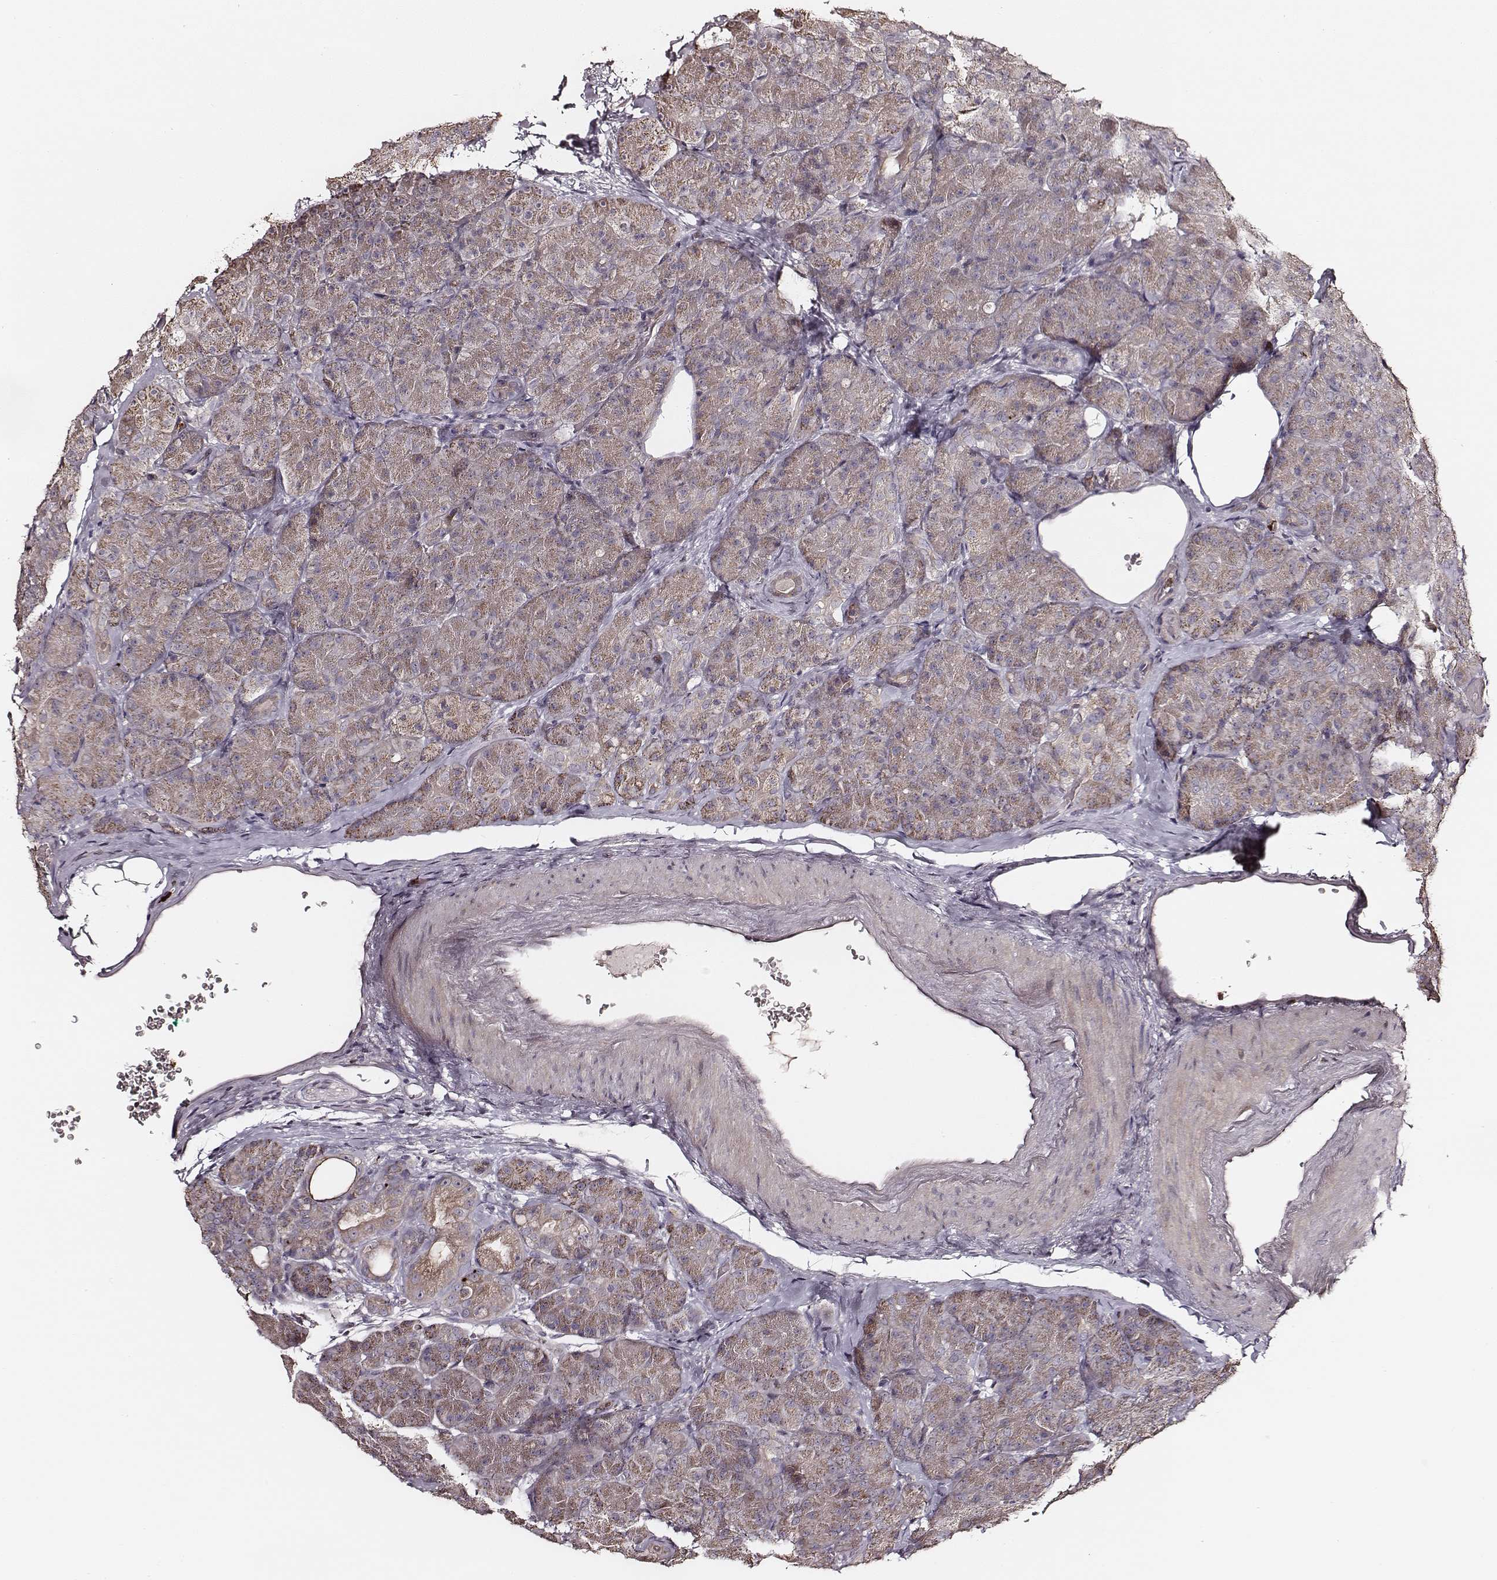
{"staining": {"intensity": "weak", "quantity": ">75%", "location": "cytoplasmic/membranous"}, "tissue": "pancreas", "cell_type": "Exocrine glandular cells", "image_type": "normal", "snomed": [{"axis": "morphology", "description": "Normal tissue, NOS"}, {"axis": "topography", "description": "Pancreas"}], "caption": "High-power microscopy captured an immunohistochemistry image of benign pancreas, revealing weak cytoplasmic/membranous staining in about >75% of exocrine glandular cells. Ihc stains the protein in brown and the nuclei are stained blue.", "gene": "ABCA7", "patient": {"sex": "male", "age": 57}}